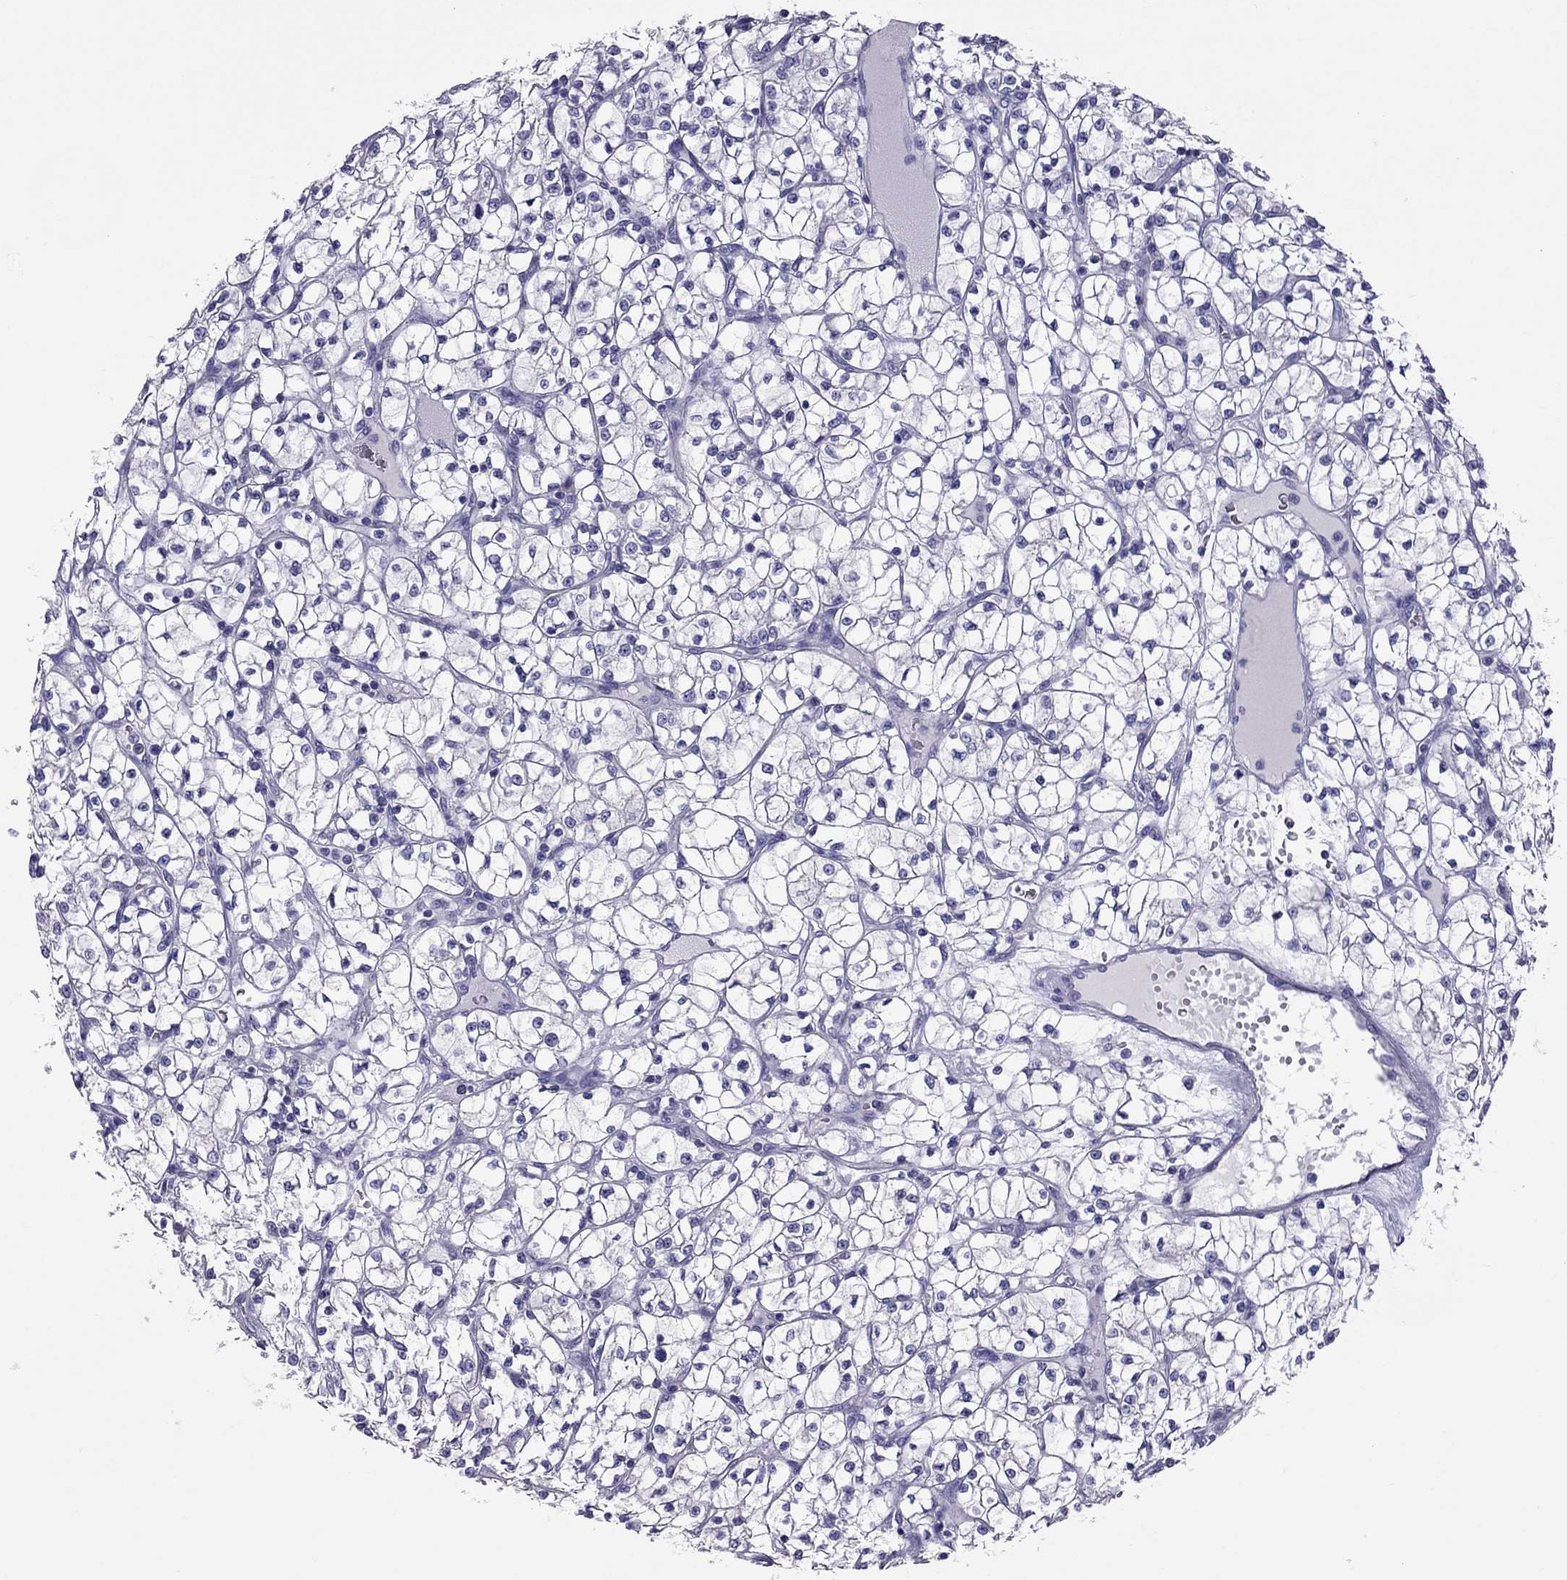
{"staining": {"intensity": "negative", "quantity": "none", "location": "none"}, "tissue": "renal cancer", "cell_type": "Tumor cells", "image_type": "cancer", "snomed": [{"axis": "morphology", "description": "Adenocarcinoma, NOS"}, {"axis": "topography", "description": "Kidney"}], "caption": "Micrograph shows no significant protein positivity in tumor cells of adenocarcinoma (renal).", "gene": "TTLL13", "patient": {"sex": "female", "age": 64}}